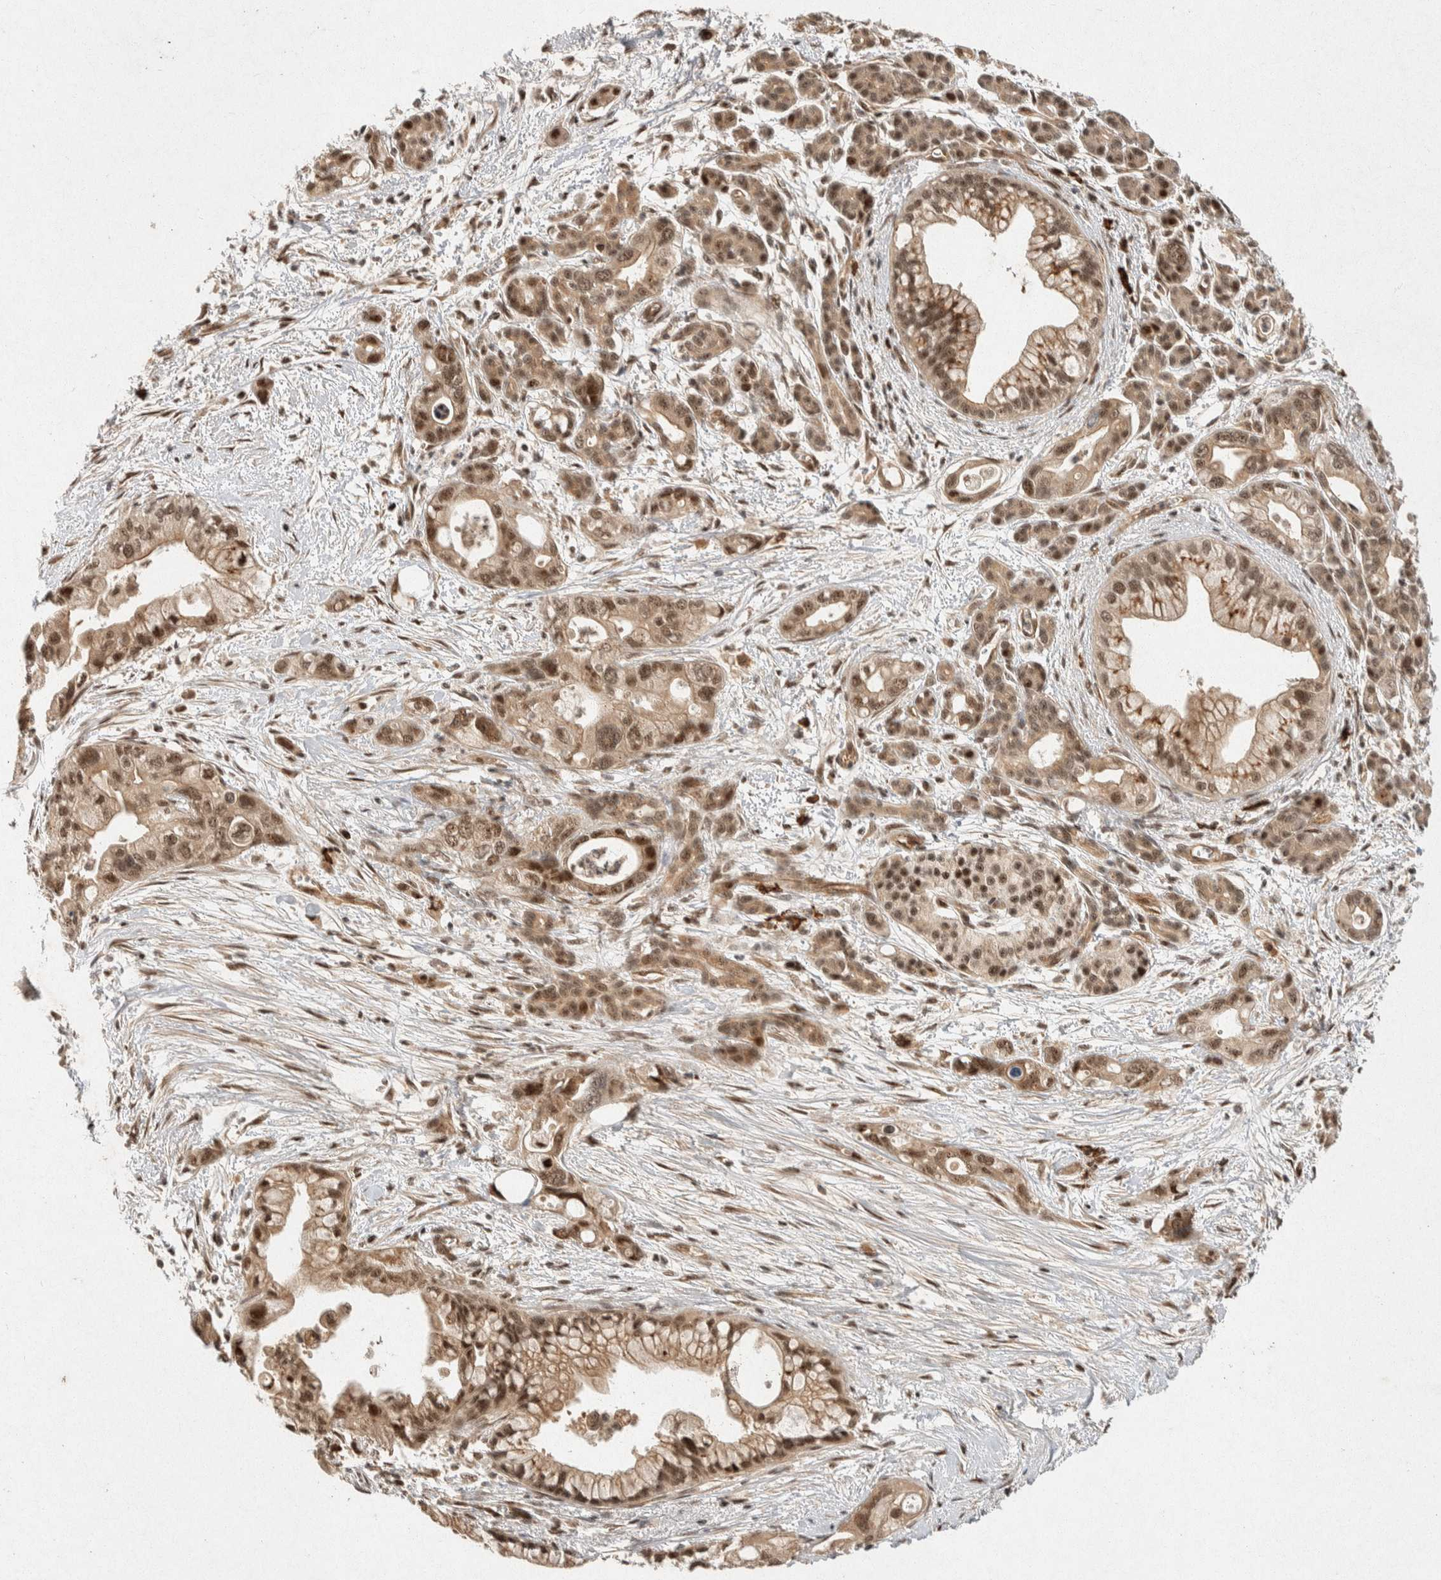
{"staining": {"intensity": "moderate", "quantity": ">75%", "location": "cytoplasmic/membranous,nuclear"}, "tissue": "pancreatic cancer", "cell_type": "Tumor cells", "image_type": "cancer", "snomed": [{"axis": "morphology", "description": "Adenocarcinoma, NOS"}, {"axis": "topography", "description": "Pancreas"}], "caption": "This photomicrograph demonstrates IHC staining of human pancreatic cancer, with medium moderate cytoplasmic/membranous and nuclear positivity in about >75% of tumor cells.", "gene": "TOR1B", "patient": {"sex": "male", "age": 70}}